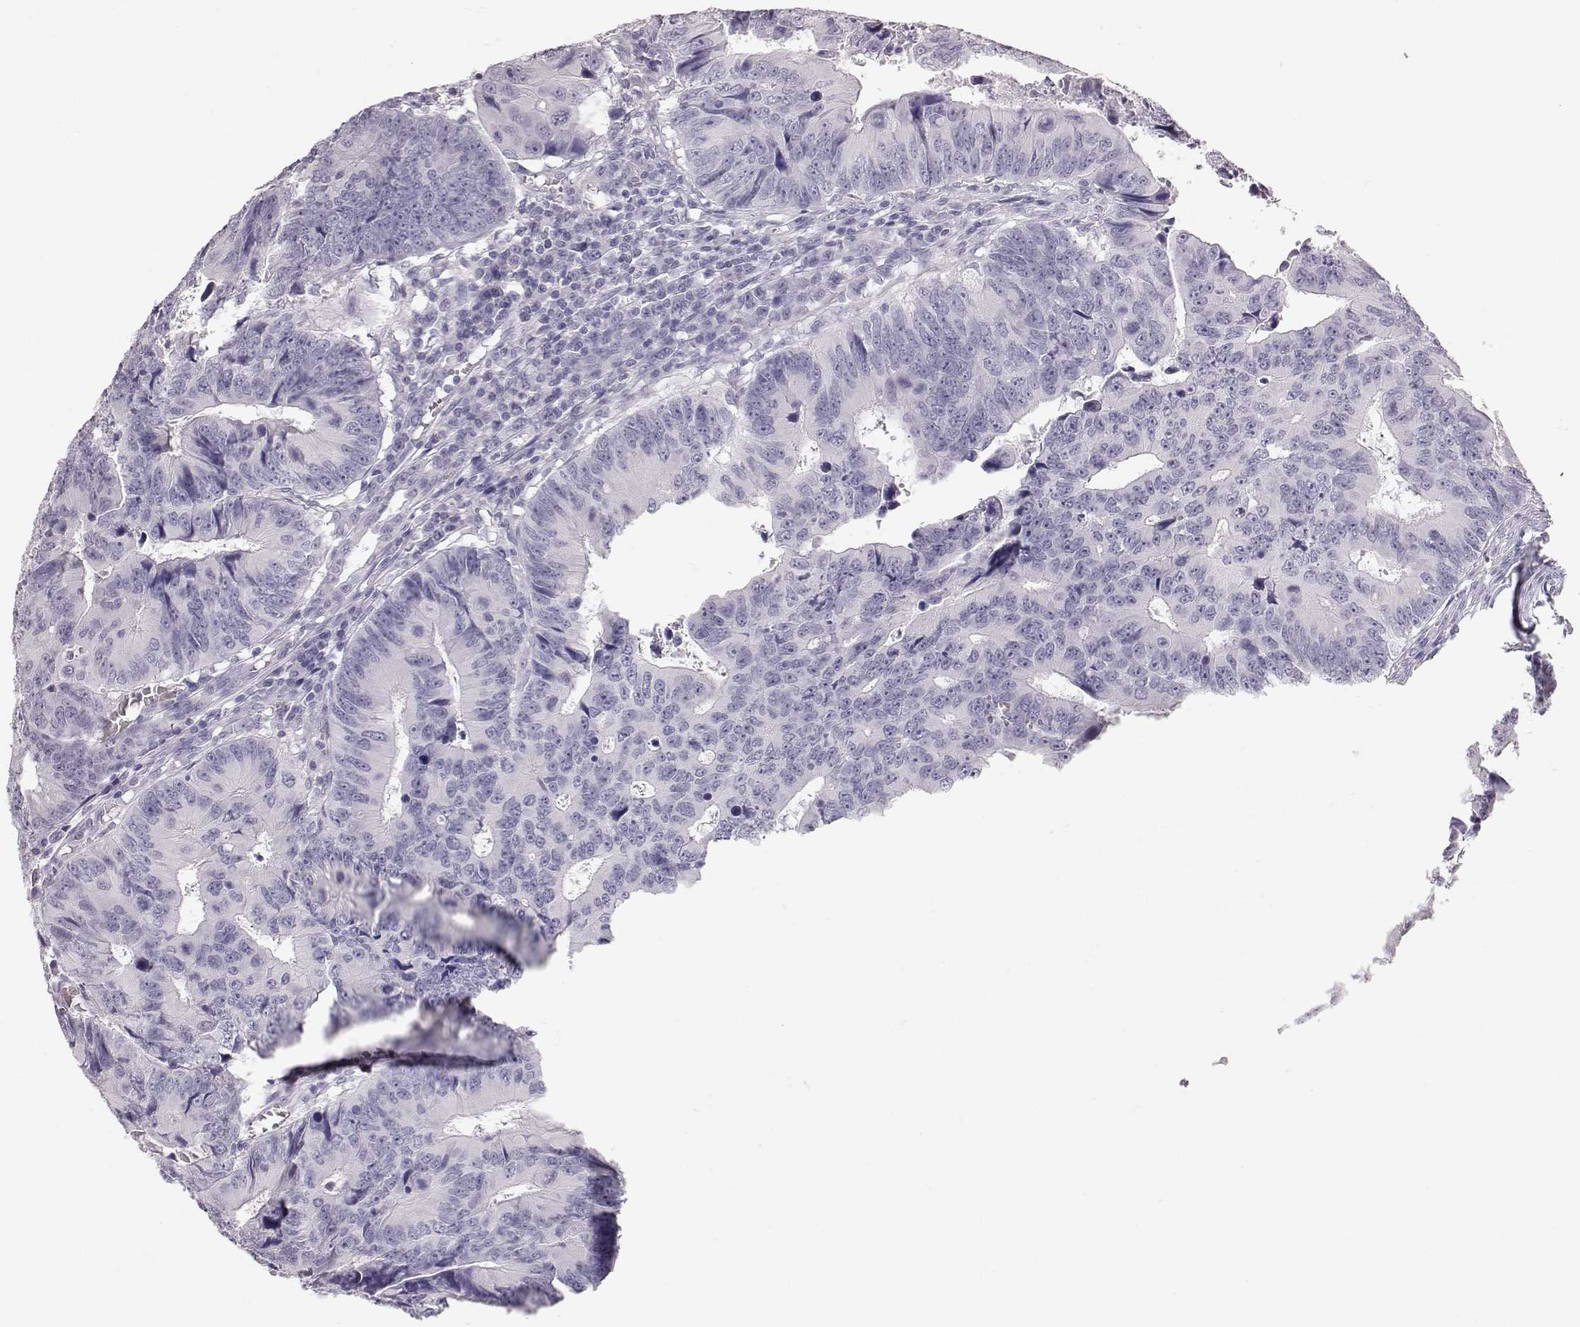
{"staining": {"intensity": "negative", "quantity": "none", "location": "none"}, "tissue": "colorectal cancer", "cell_type": "Tumor cells", "image_type": "cancer", "snomed": [{"axis": "morphology", "description": "Adenocarcinoma, NOS"}, {"axis": "topography", "description": "Colon"}], "caption": "The micrograph exhibits no significant positivity in tumor cells of colorectal adenocarcinoma.", "gene": "KRT33A", "patient": {"sex": "female", "age": 87}}